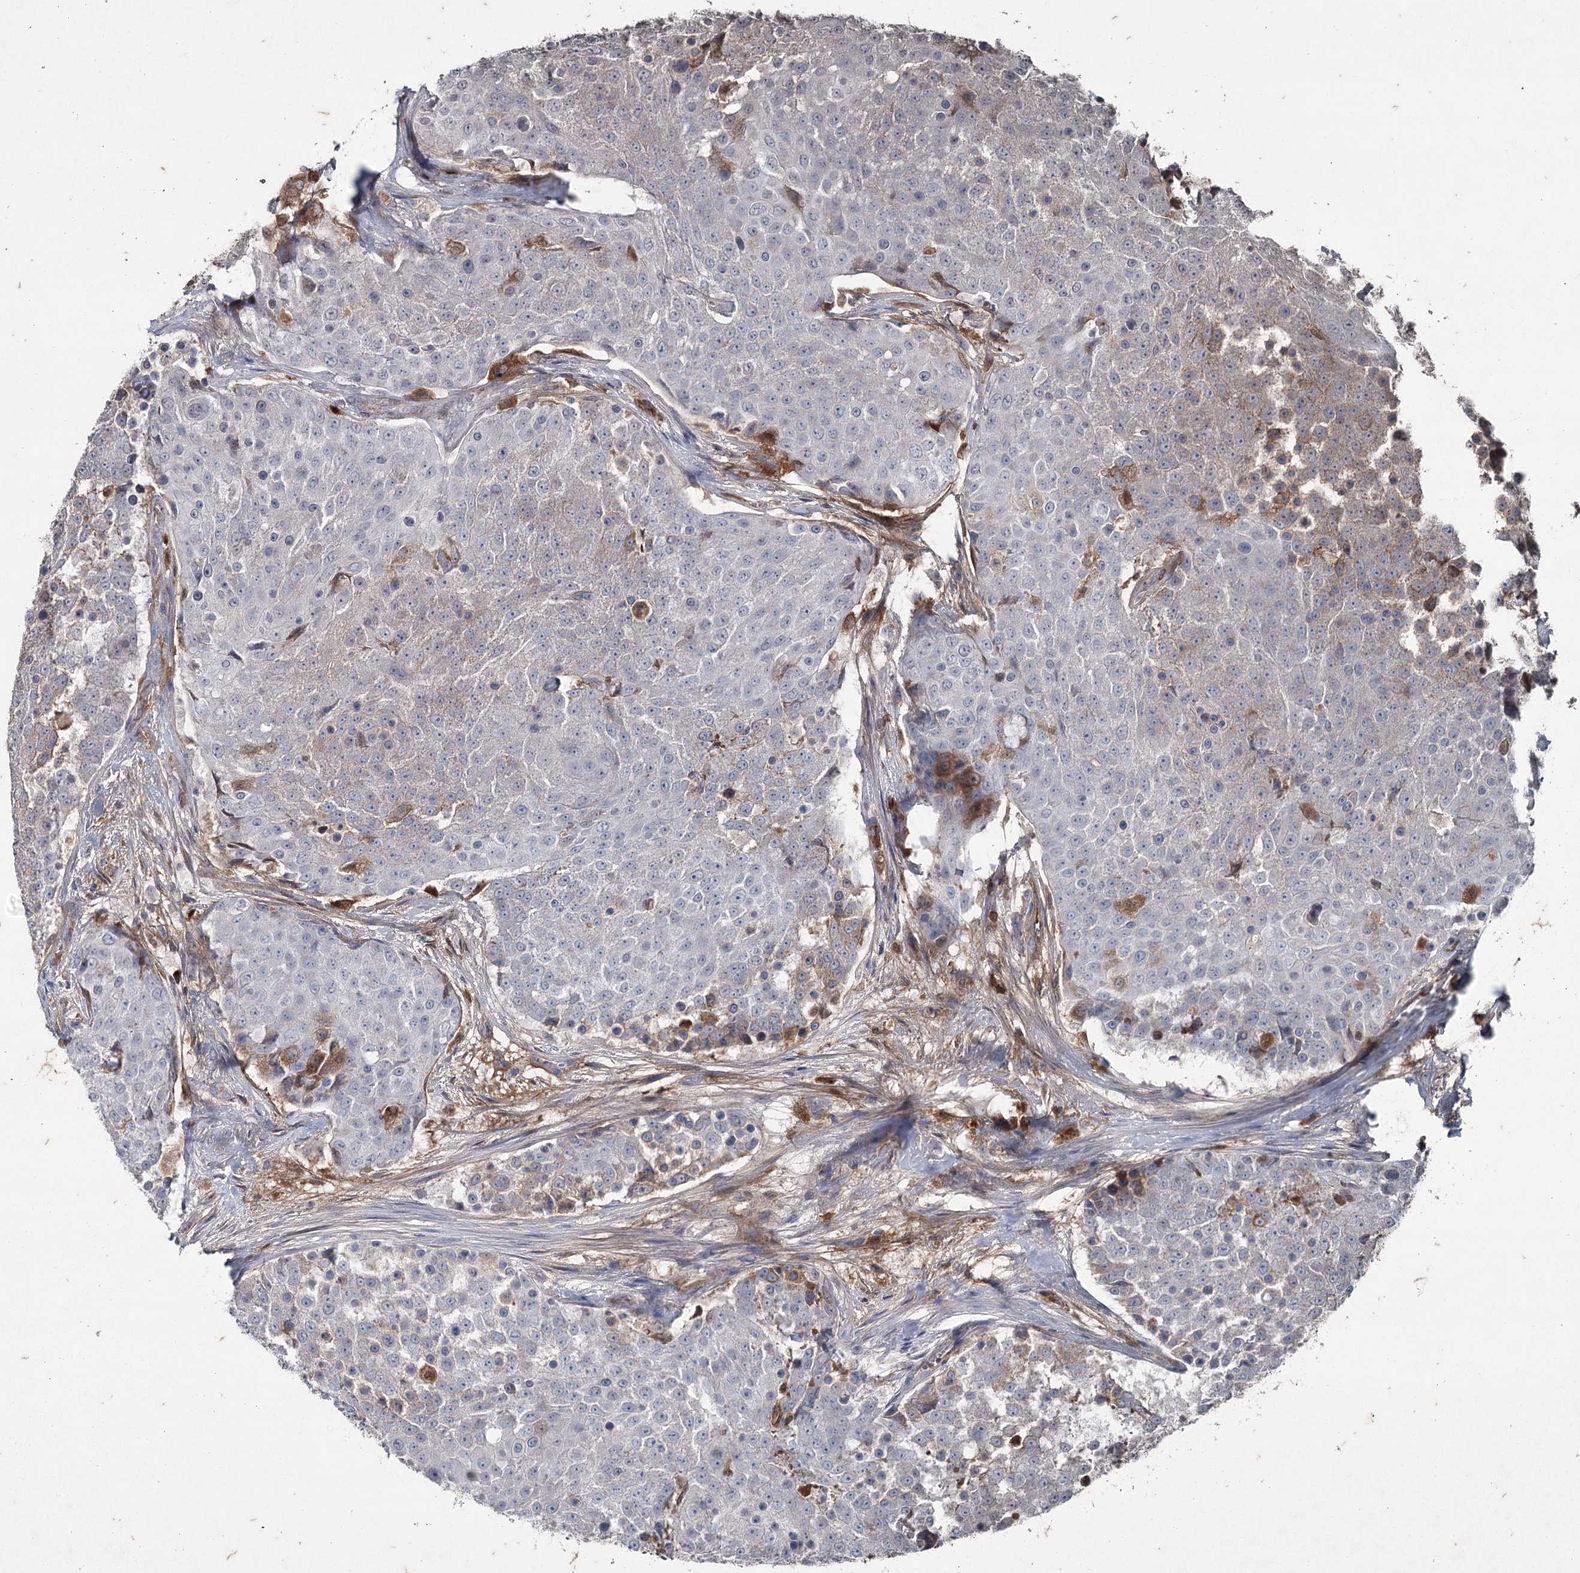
{"staining": {"intensity": "weak", "quantity": "<25%", "location": "cytoplasmic/membranous"}, "tissue": "urothelial cancer", "cell_type": "Tumor cells", "image_type": "cancer", "snomed": [{"axis": "morphology", "description": "Urothelial carcinoma, High grade"}, {"axis": "topography", "description": "Urinary bladder"}], "caption": "IHC image of human high-grade urothelial carcinoma stained for a protein (brown), which displays no staining in tumor cells.", "gene": "PGLYRP2", "patient": {"sex": "female", "age": 63}}